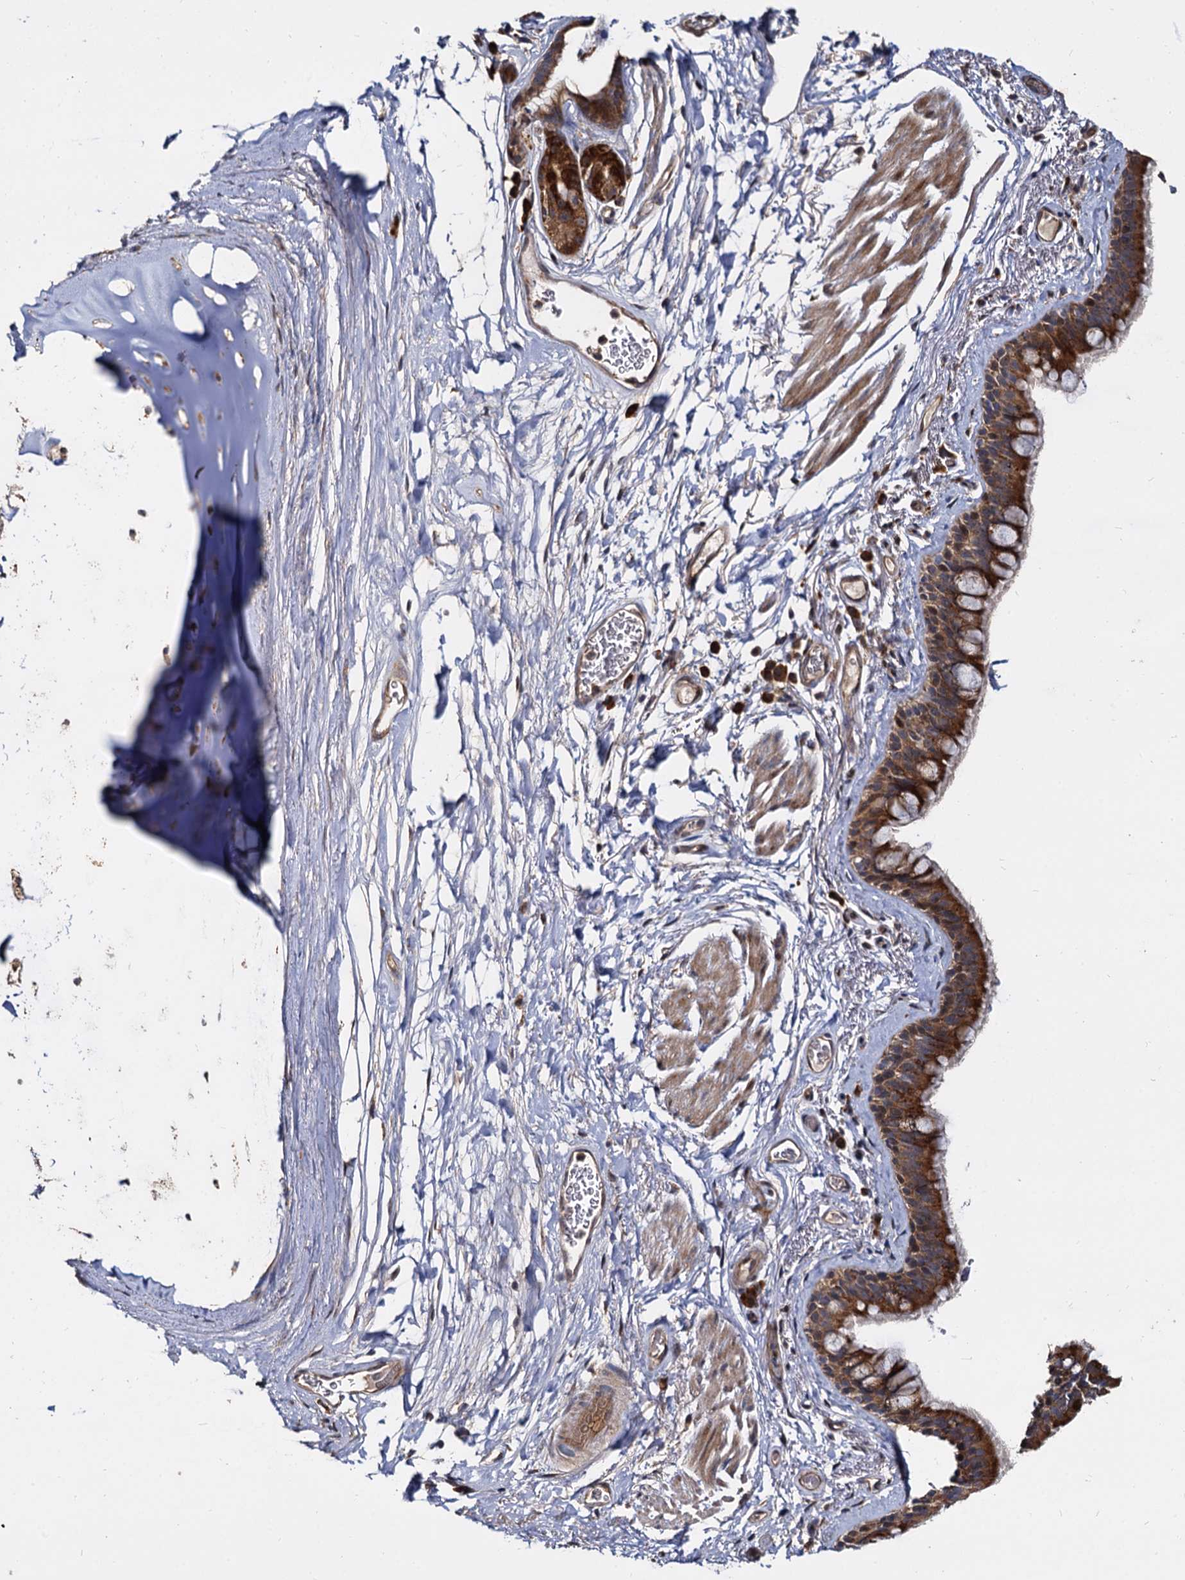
{"staining": {"intensity": "strong", "quantity": ">75%", "location": "cytoplasmic/membranous"}, "tissue": "bronchus", "cell_type": "Respiratory epithelial cells", "image_type": "normal", "snomed": [{"axis": "morphology", "description": "Normal tissue, NOS"}, {"axis": "topography", "description": "Cartilage tissue"}], "caption": "Normal bronchus demonstrates strong cytoplasmic/membranous positivity in about >75% of respiratory epithelial cells, visualized by immunohistochemistry. (Stains: DAB (3,3'-diaminobenzidine) in brown, nuclei in blue, Microscopy: brightfield microscopy at high magnification).", "gene": "WWC3", "patient": {"sex": "male", "age": 63}}